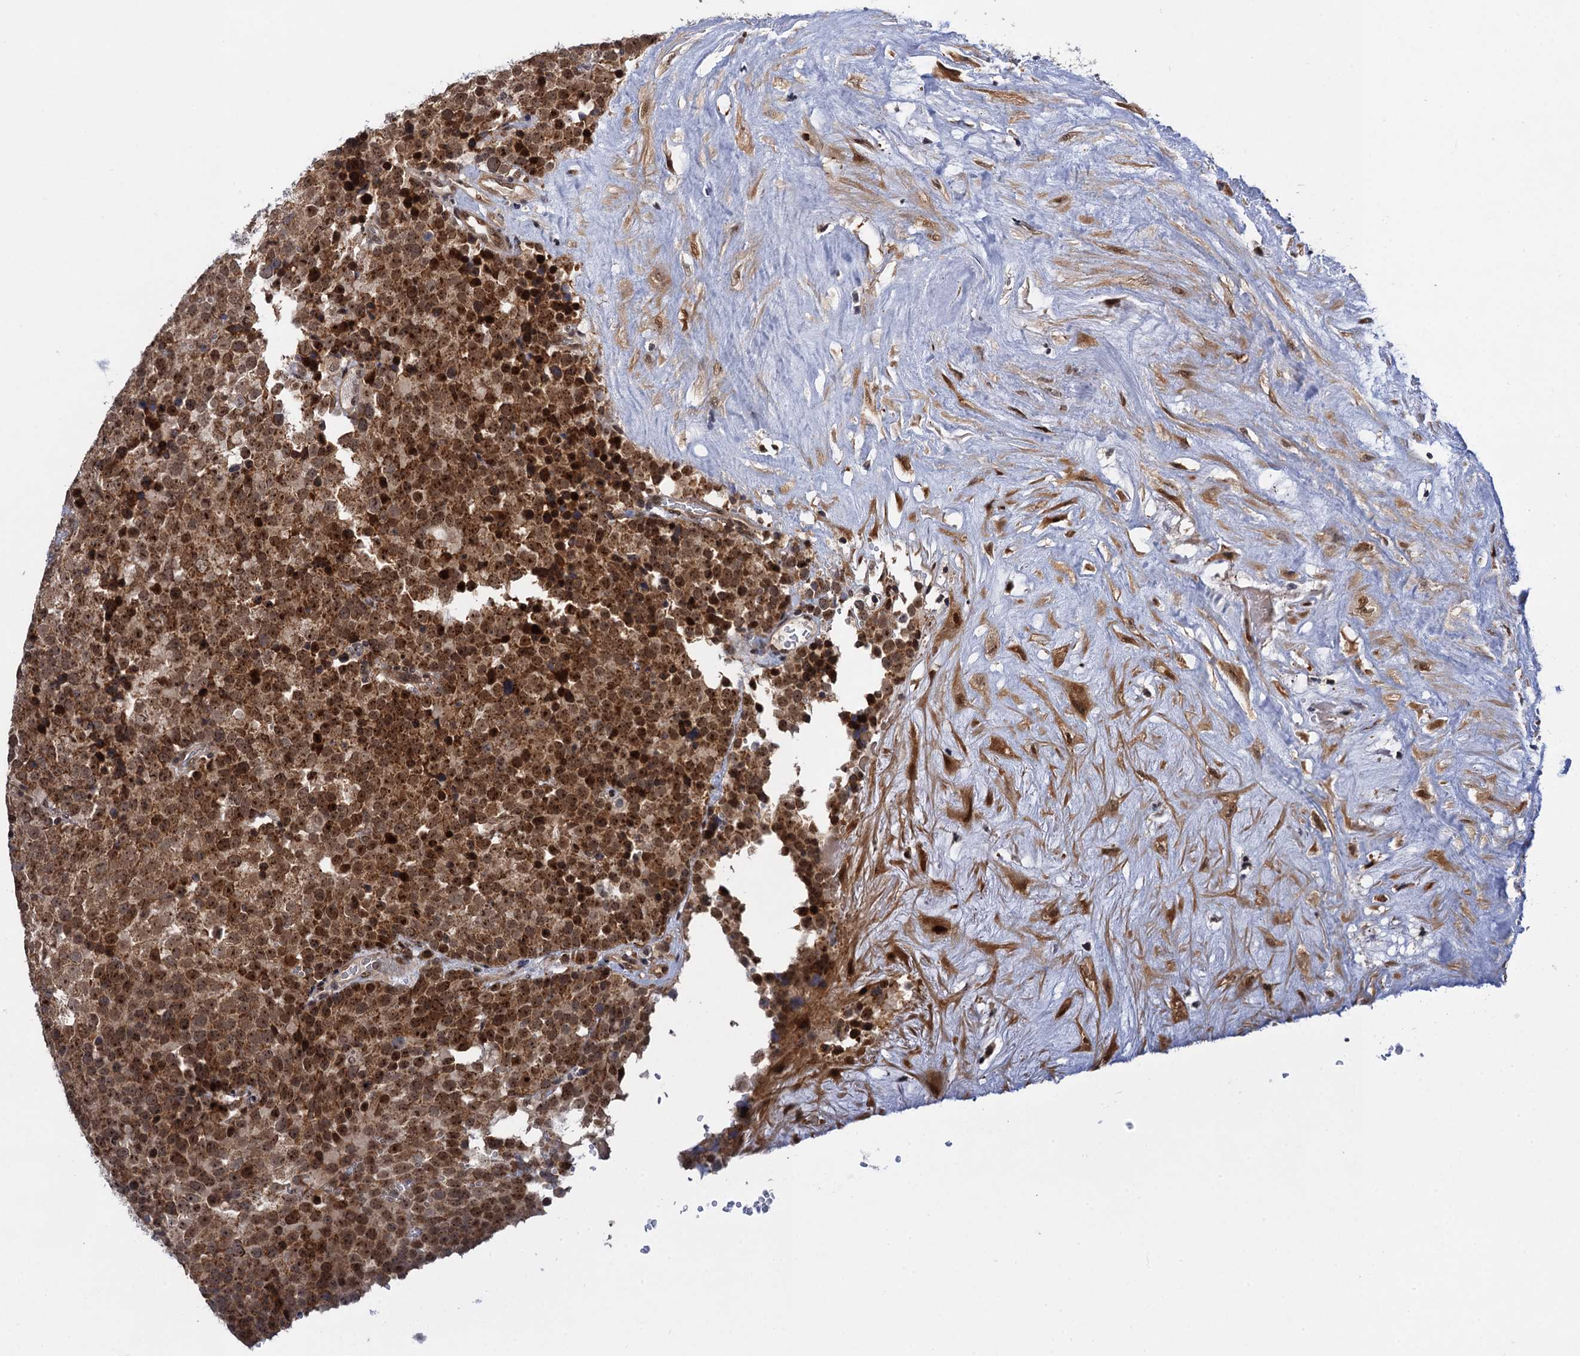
{"staining": {"intensity": "moderate", "quantity": ">75%", "location": "cytoplasmic/membranous,nuclear"}, "tissue": "testis cancer", "cell_type": "Tumor cells", "image_type": "cancer", "snomed": [{"axis": "morphology", "description": "Seminoma, NOS"}, {"axis": "topography", "description": "Testis"}], "caption": "DAB immunohistochemical staining of human testis cancer displays moderate cytoplasmic/membranous and nuclear protein expression in approximately >75% of tumor cells. Immunohistochemistry (ihc) stains the protein in brown and the nuclei are stained blue.", "gene": "ZAR1L", "patient": {"sex": "male", "age": 71}}